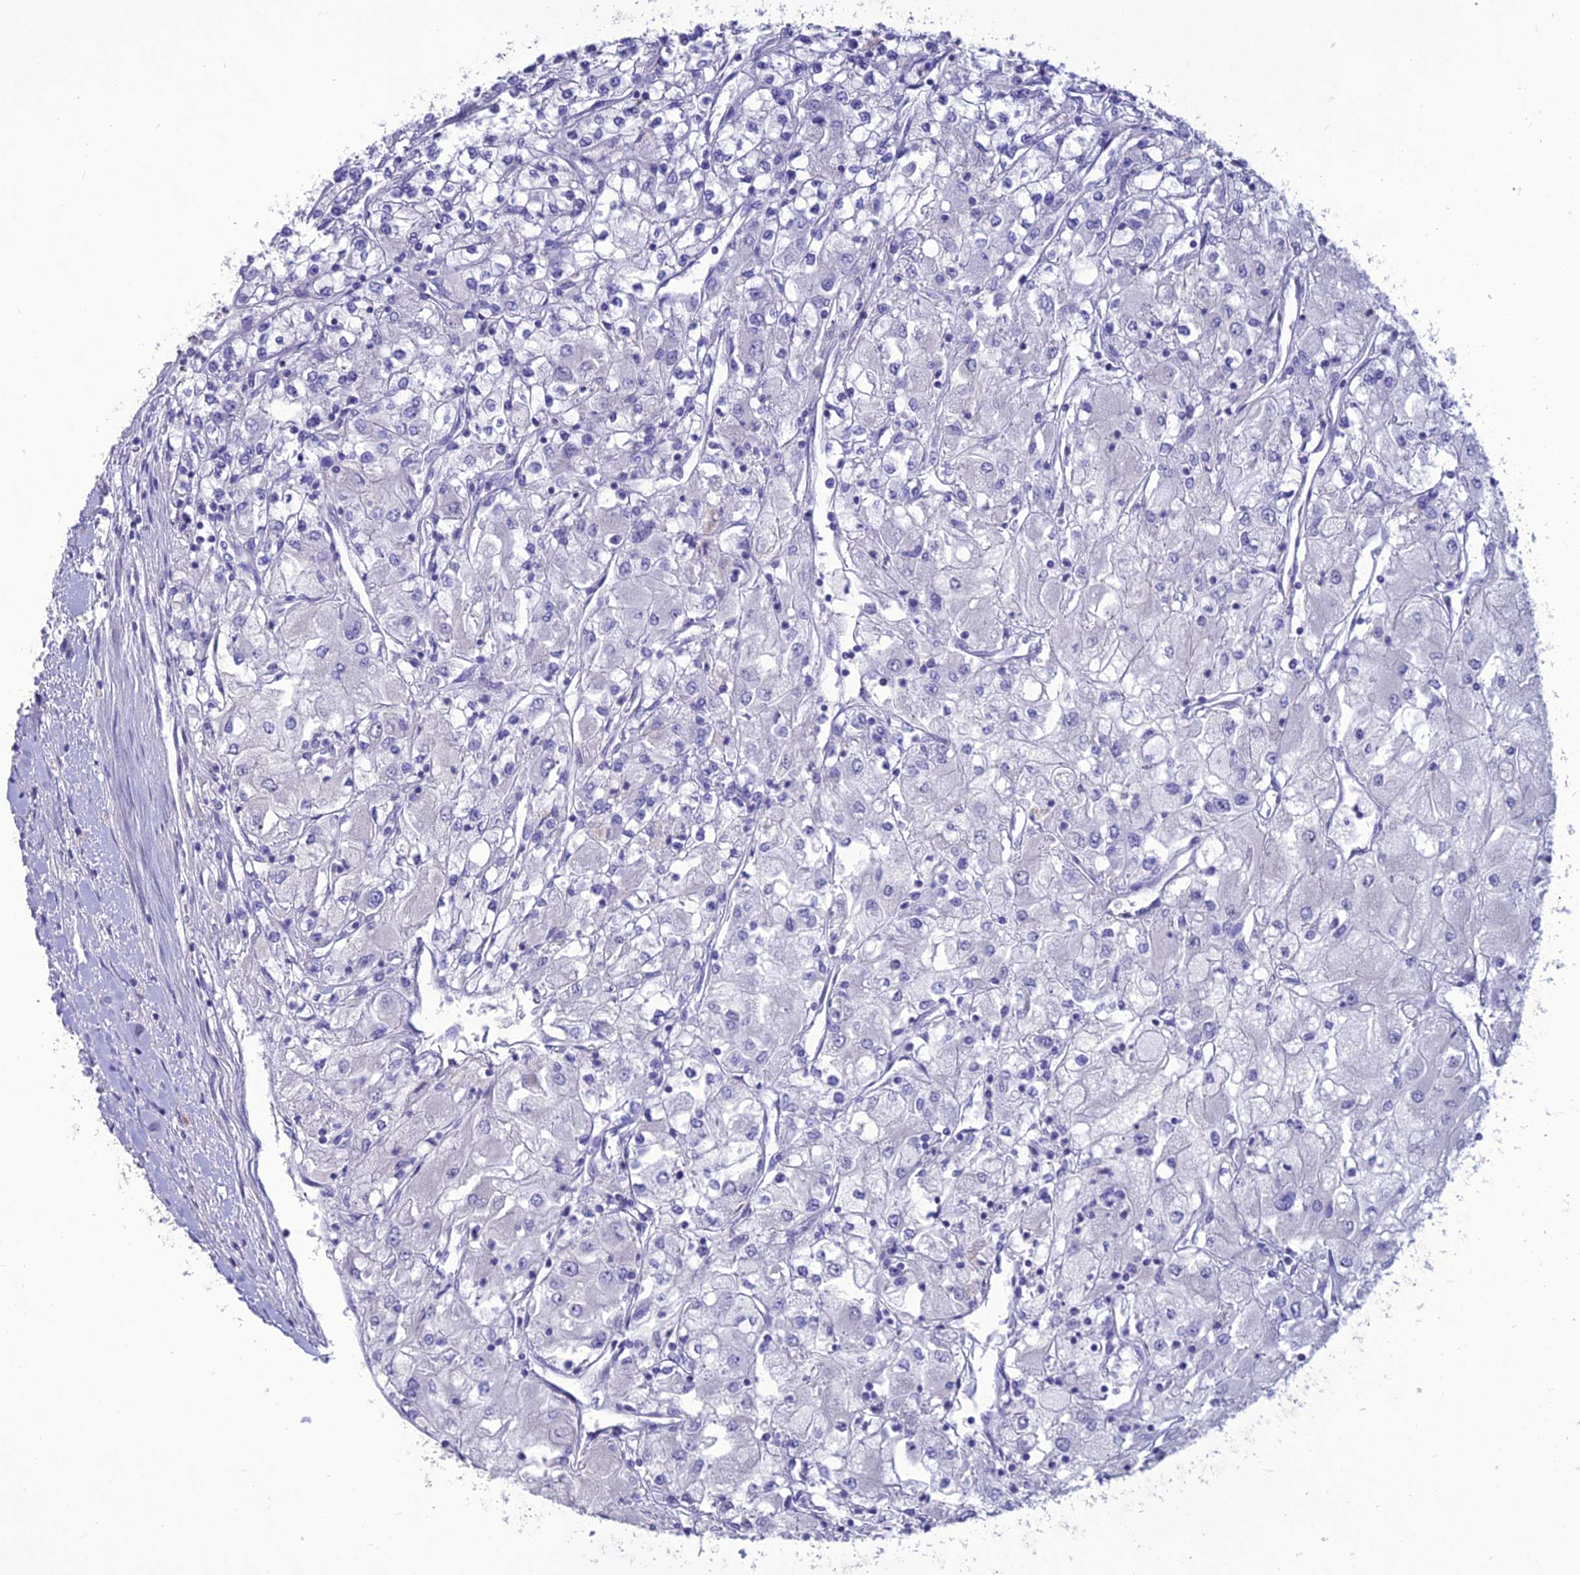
{"staining": {"intensity": "negative", "quantity": "none", "location": "none"}, "tissue": "renal cancer", "cell_type": "Tumor cells", "image_type": "cancer", "snomed": [{"axis": "morphology", "description": "Adenocarcinoma, NOS"}, {"axis": "topography", "description": "Kidney"}], "caption": "Immunohistochemical staining of human adenocarcinoma (renal) reveals no significant staining in tumor cells.", "gene": "OR56B1", "patient": {"sex": "male", "age": 80}}